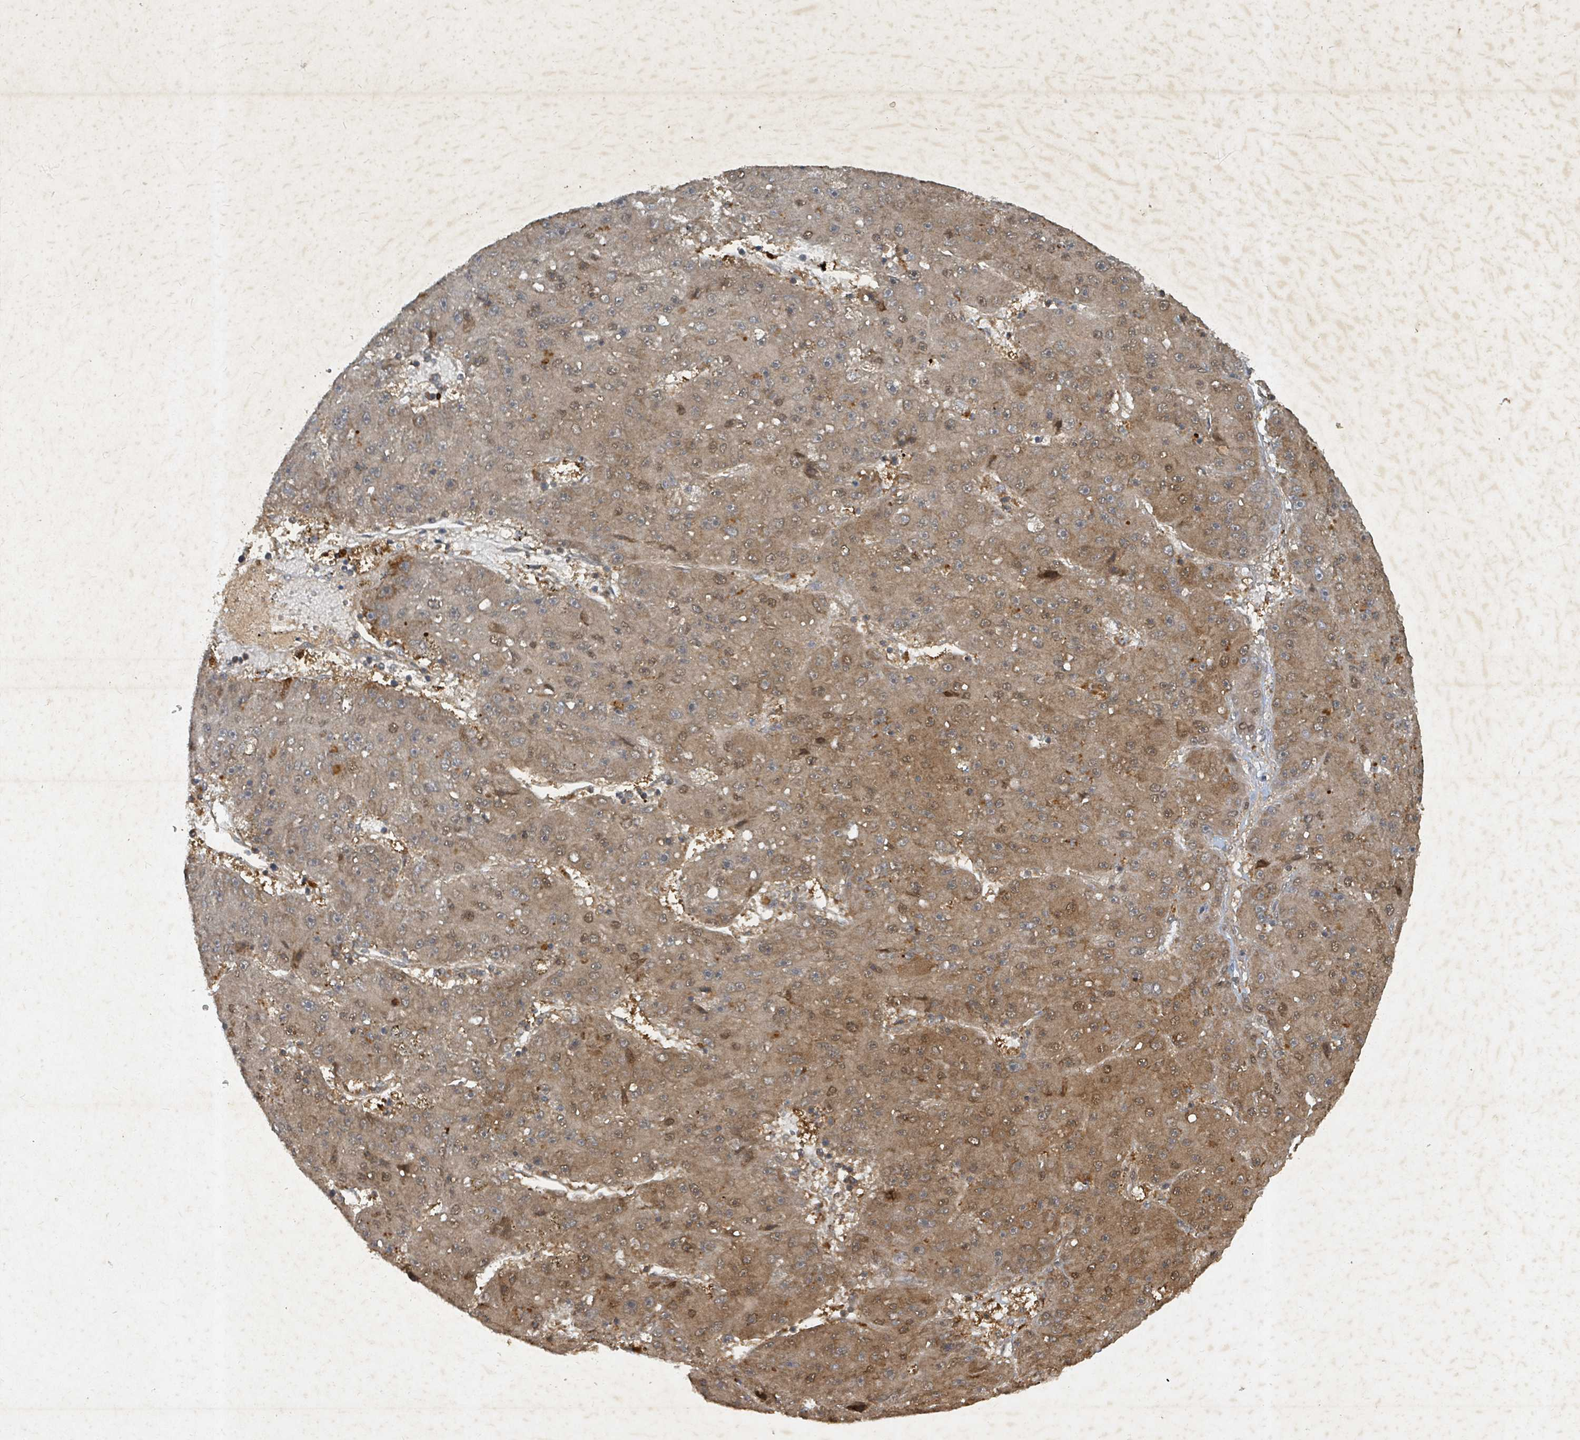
{"staining": {"intensity": "moderate", "quantity": ">75%", "location": "cytoplasmic/membranous,nuclear"}, "tissue": "liver cancer", "cell_type": "Tumor cells", "image_type": "cancer", "snomed": [{"axis": "morphology", "description": "Carcinoma, Hepatocellular, NOS"}, {"axis": "topography", "description": "Liver"}], "caption": "The image shows immunohistochemical staining of liver cancer (hepatocellular carcinoma). There is moderate cytoplasmic/membranous and nuclear staining is present in about >75% of tumor cells. (DAB (3,3'-diaminobenzidine) IHC with brightfield microscopy, high magnification).", "gene": "KDM4E", "patient": {"sex": "male", "age": 67}}